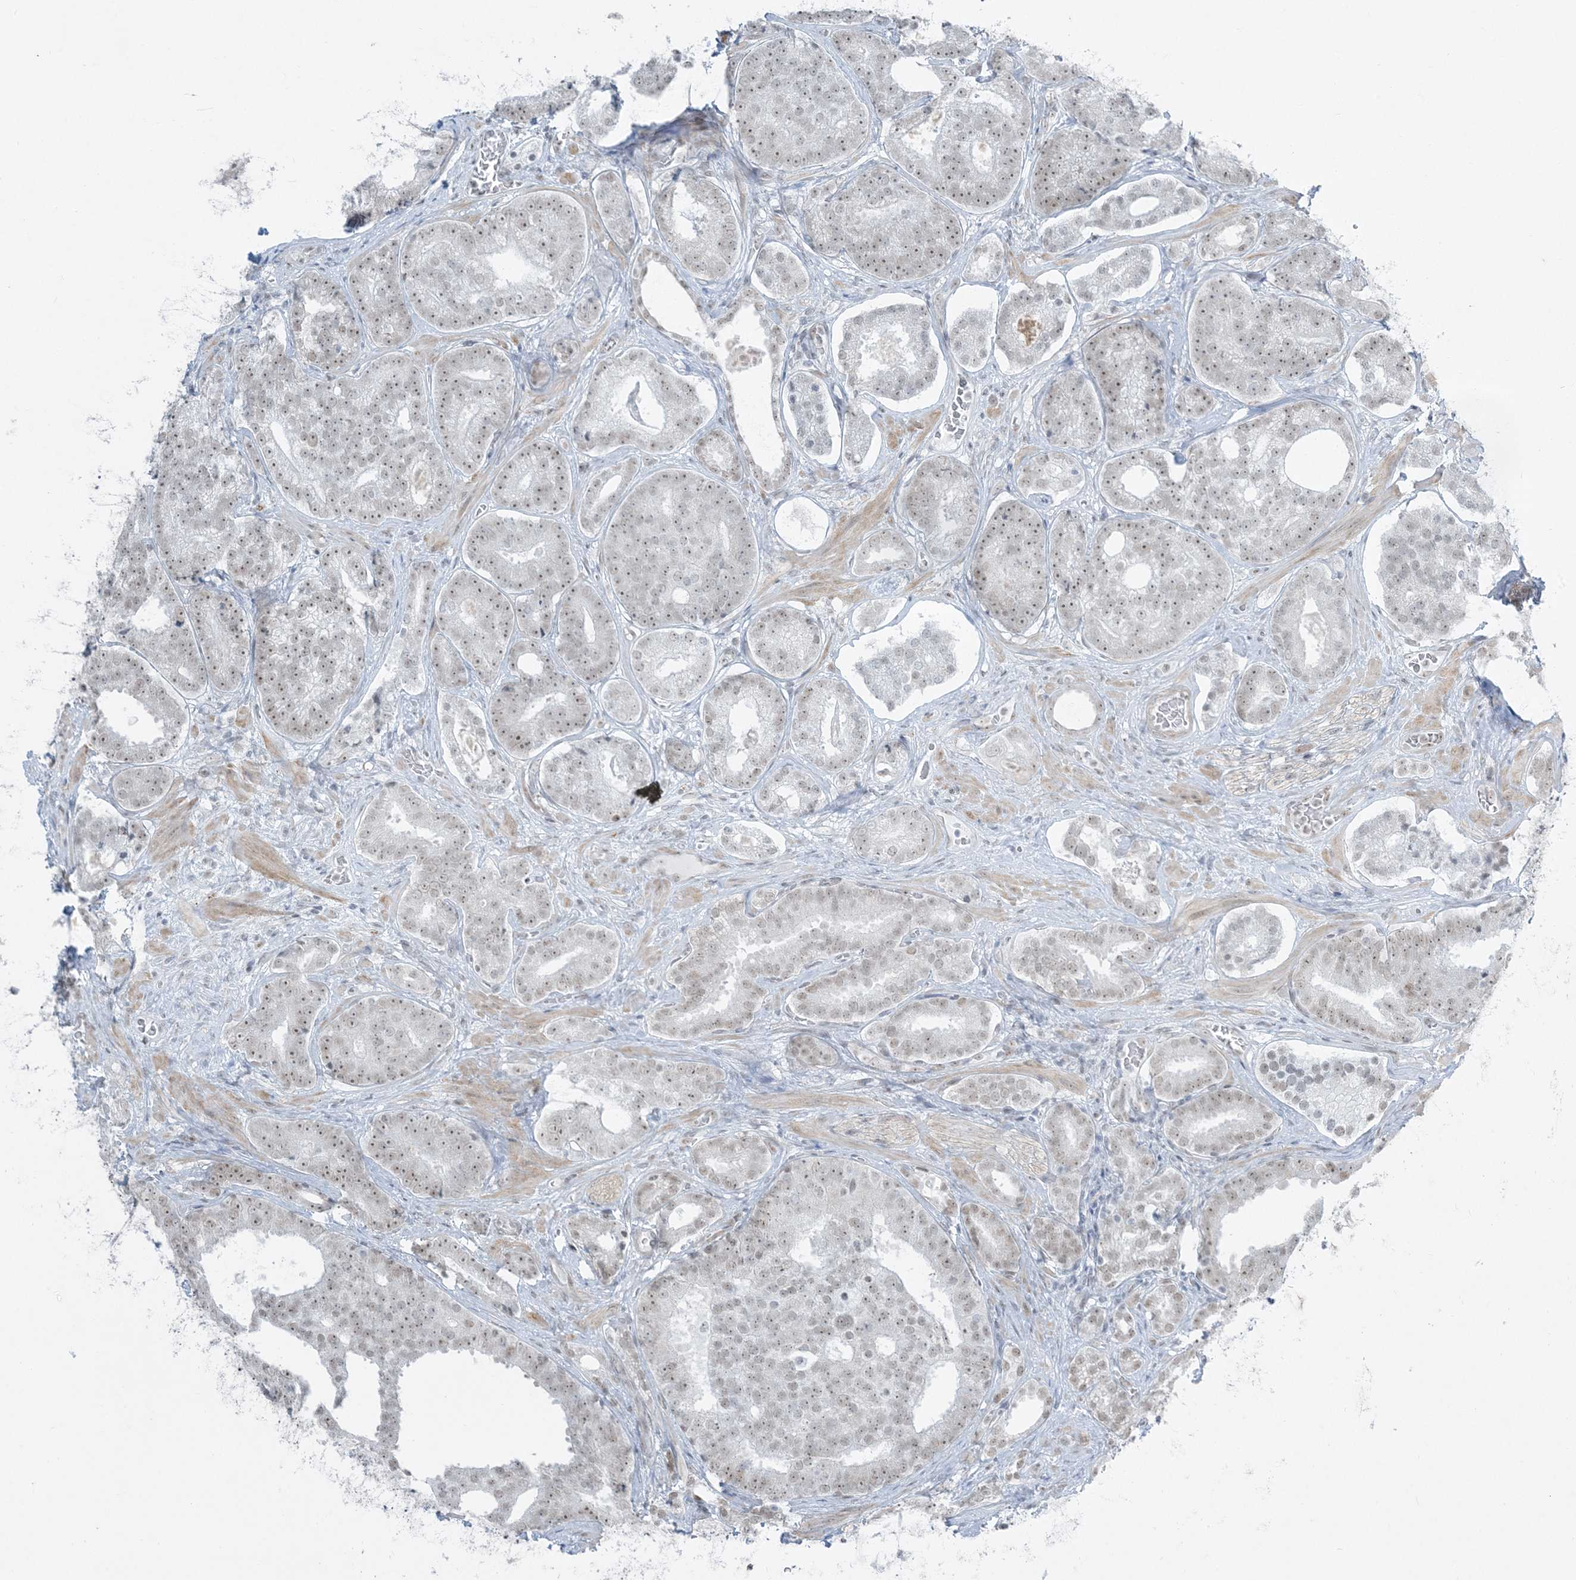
{"staining": {"intensity": "weak", "quantity": ">75%", "location": "nuclear"}, "tissue": "prostate cancer", "cell_type": "Tumor cells", "image_type": "cancer", "snomed": [{"axis": "morphology", "description": "Adenocarcinoma, High grade"}, {"axis": "topography", "description": "Prostate"}], "caption": "Brown immunohistochemical staining in prostate cancer exhibits weak nuclear expression in approximately >75% of tumor cells. (Brightfield microscopy of DAB IHC at high magnification).", "gene": "ZNF787", "patient": {"sex": "male", "age": 60}}